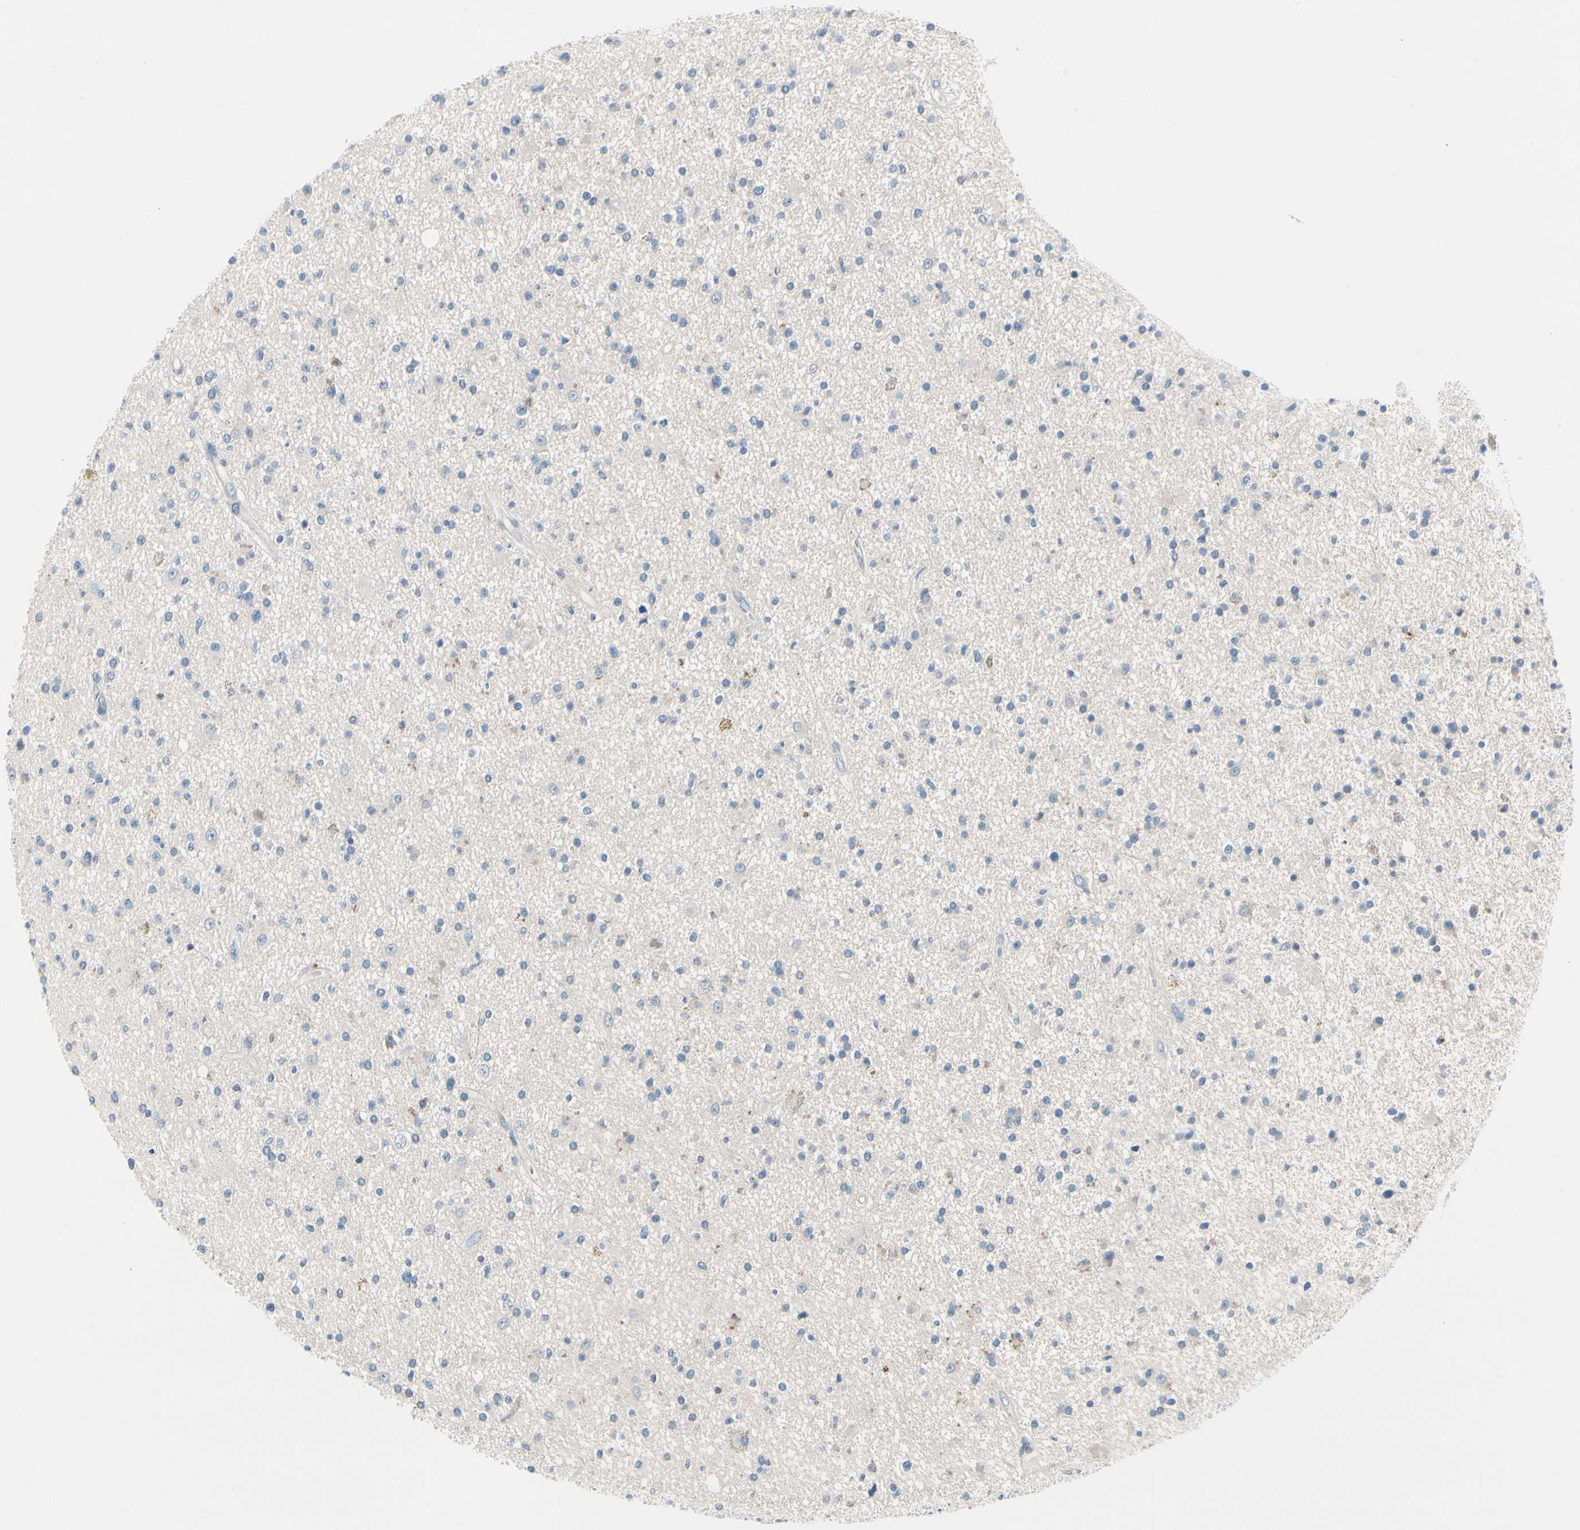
{"staining": {"intensity": "negative", "quantity": "none", "location": "none"}, "tissue": "glioma", "cell_type": "Tumor cells", "image_type": "cancer", "snomed": [{"axis": "morphology", "description": "Glioma, malignant, High grade"}, {"axis": "topography", "description": "Brain"}], "caption": "This is an immunohistochemistry (IHC) histopathology image of malignant high-grade glioma. There is no expression in tumor cells.", "gene": "PGR", "patient": {"sex": "male", "age": 33}}